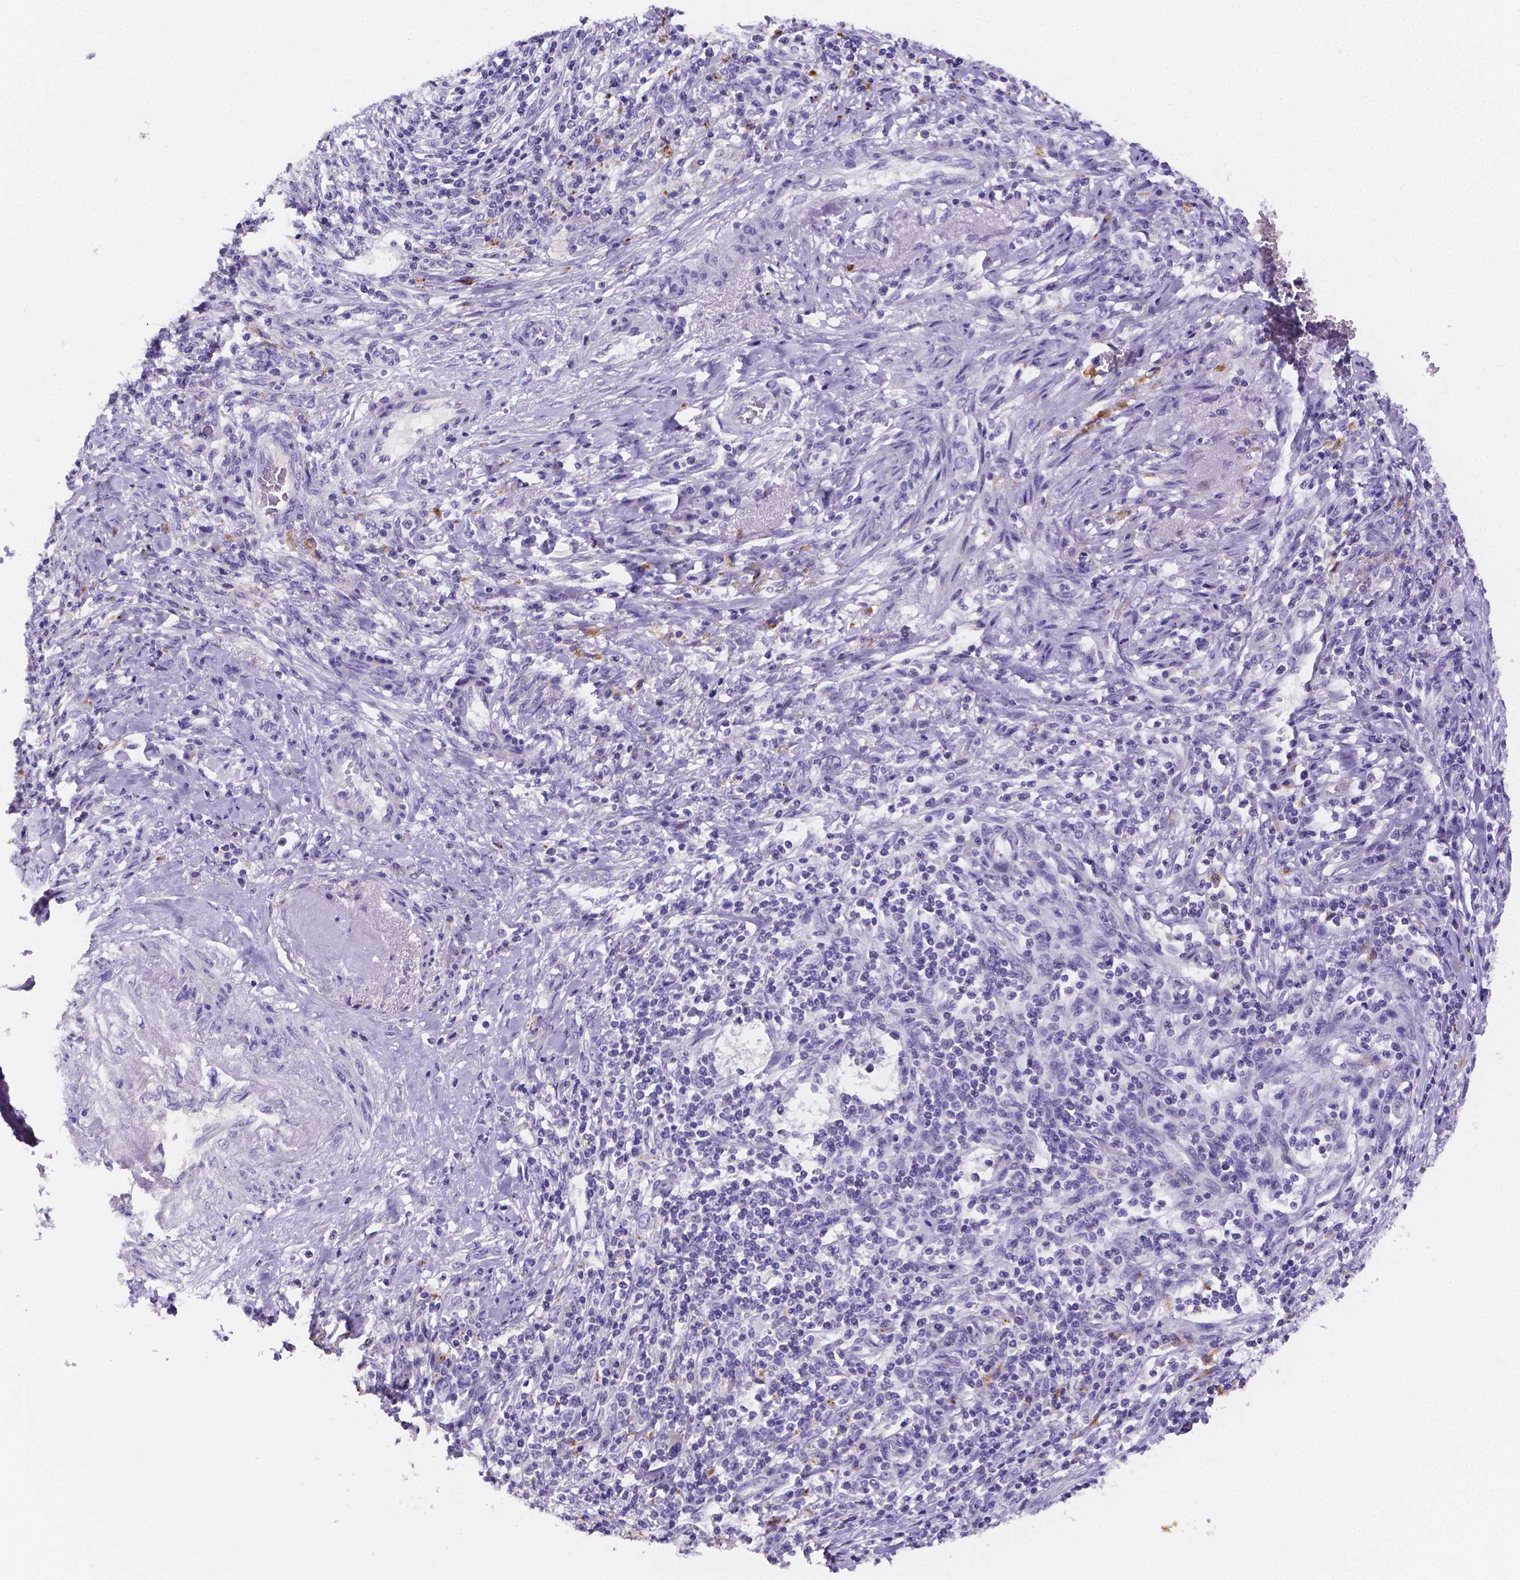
{"staining": {"intensity": "negative", "quantity": "none", "location": "none"}, "tissue": "cervical cancer", "cell_type": "Tumor cells", "image_type": "cancer", "snomed": [{"axis": "morphology", "description": "Squamous cell carcinoma, NOS"}, {"axis": "topography", "description": "Cervix"}], "caption": "Histopathology image shows no significant protein staining in tumor cells of cervical squamous cell carcinoma.", "gene": "NRGN", "patient": {"sex": "female", "age": 70}}